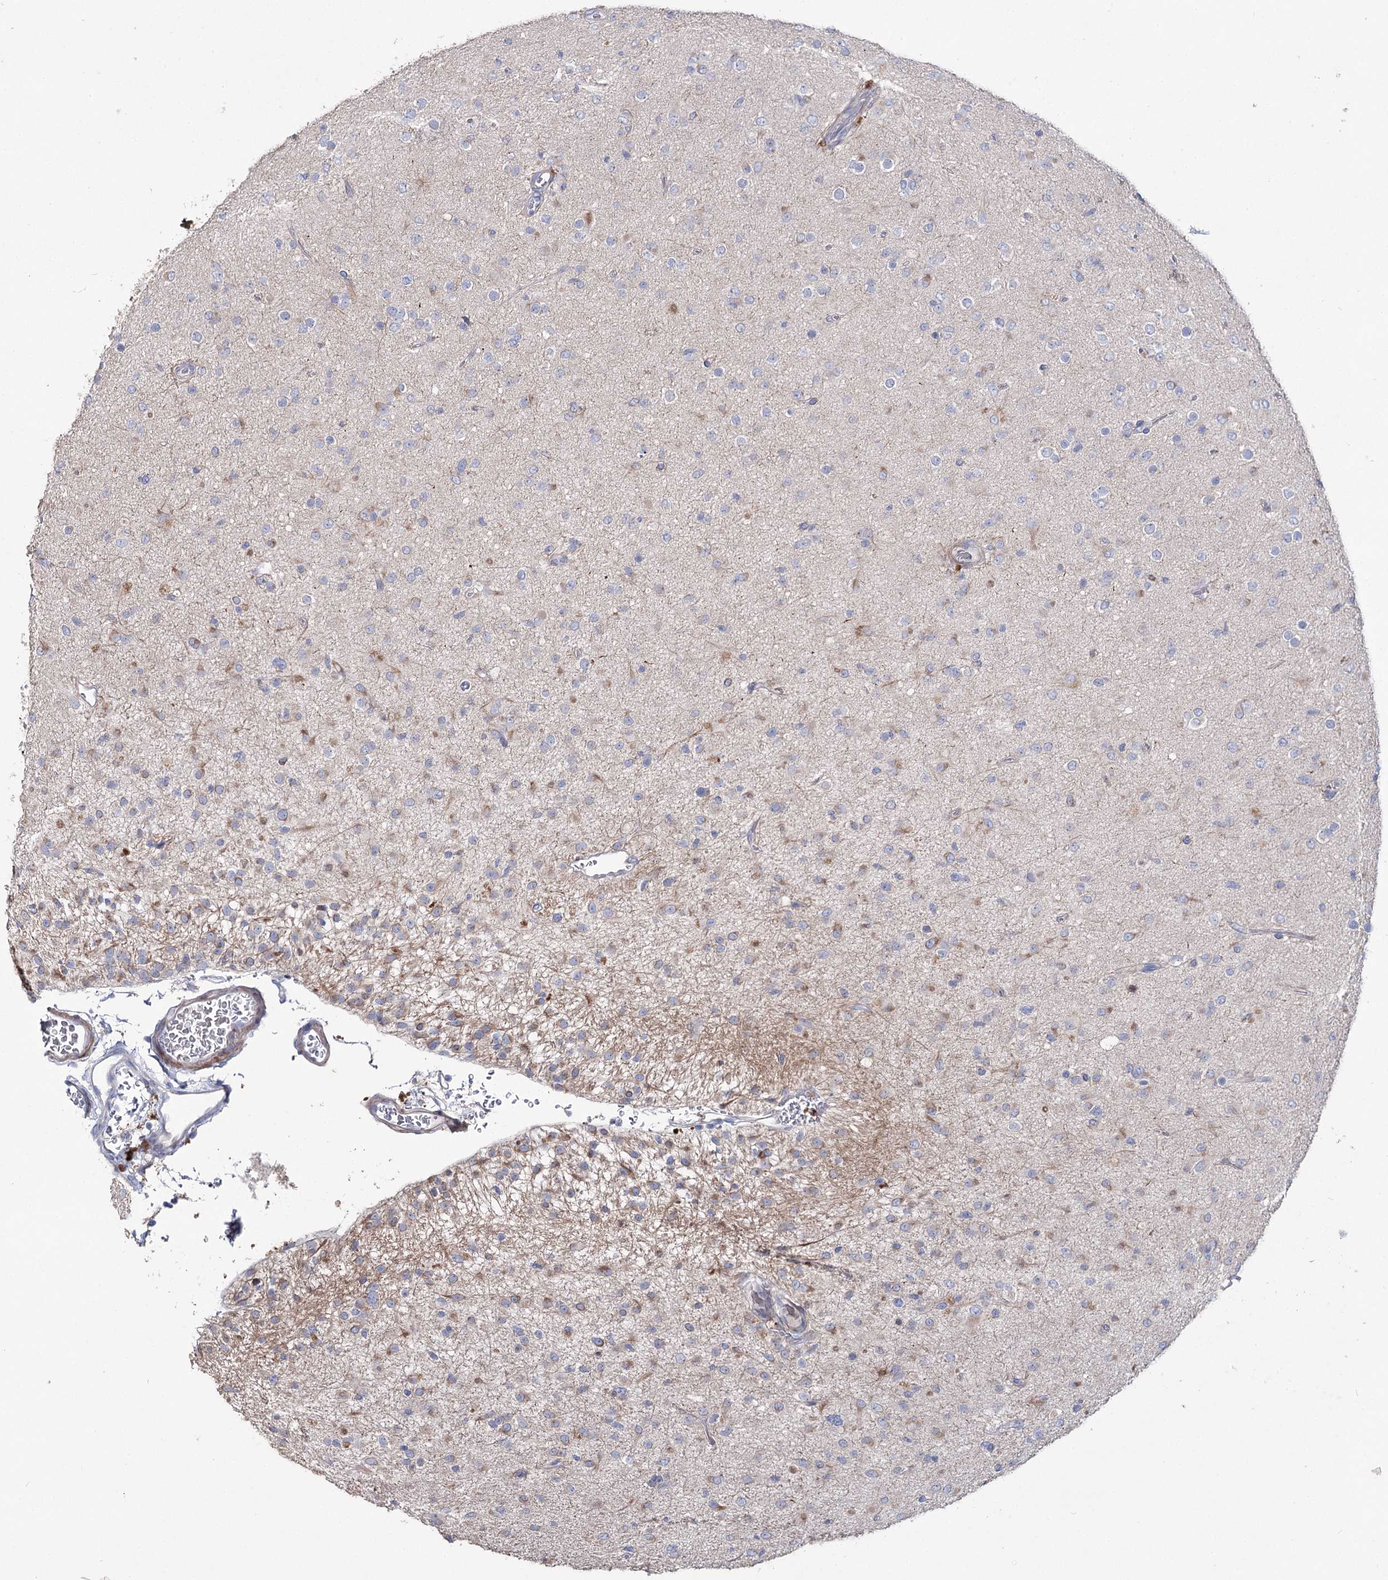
{"staining": {"intensity": "moderate", "quantity": "<25%", "location": "cytoplasmic/membranous"}, "tissue": "glioma", "cell_type": "Tumor cells", "image_type": "cancer", "snomed": [{"axis": "morphology", "description": "Glioma, malignant, Low grade"}, {"axis": "topography", "description": "Brain"}], "caption": "Immunohistochemical staining of malignant glioma (low-grade) shows moderate cytoplasmic/membranous protein staining in about <25% of tumor cells. The staining is performed using DAB brown chromogen to label protein expression. The nuclei are counter-stained blue using hematoxylin.", "gene": "NRAP", "patient": {"sex": "male", "age": 65}}